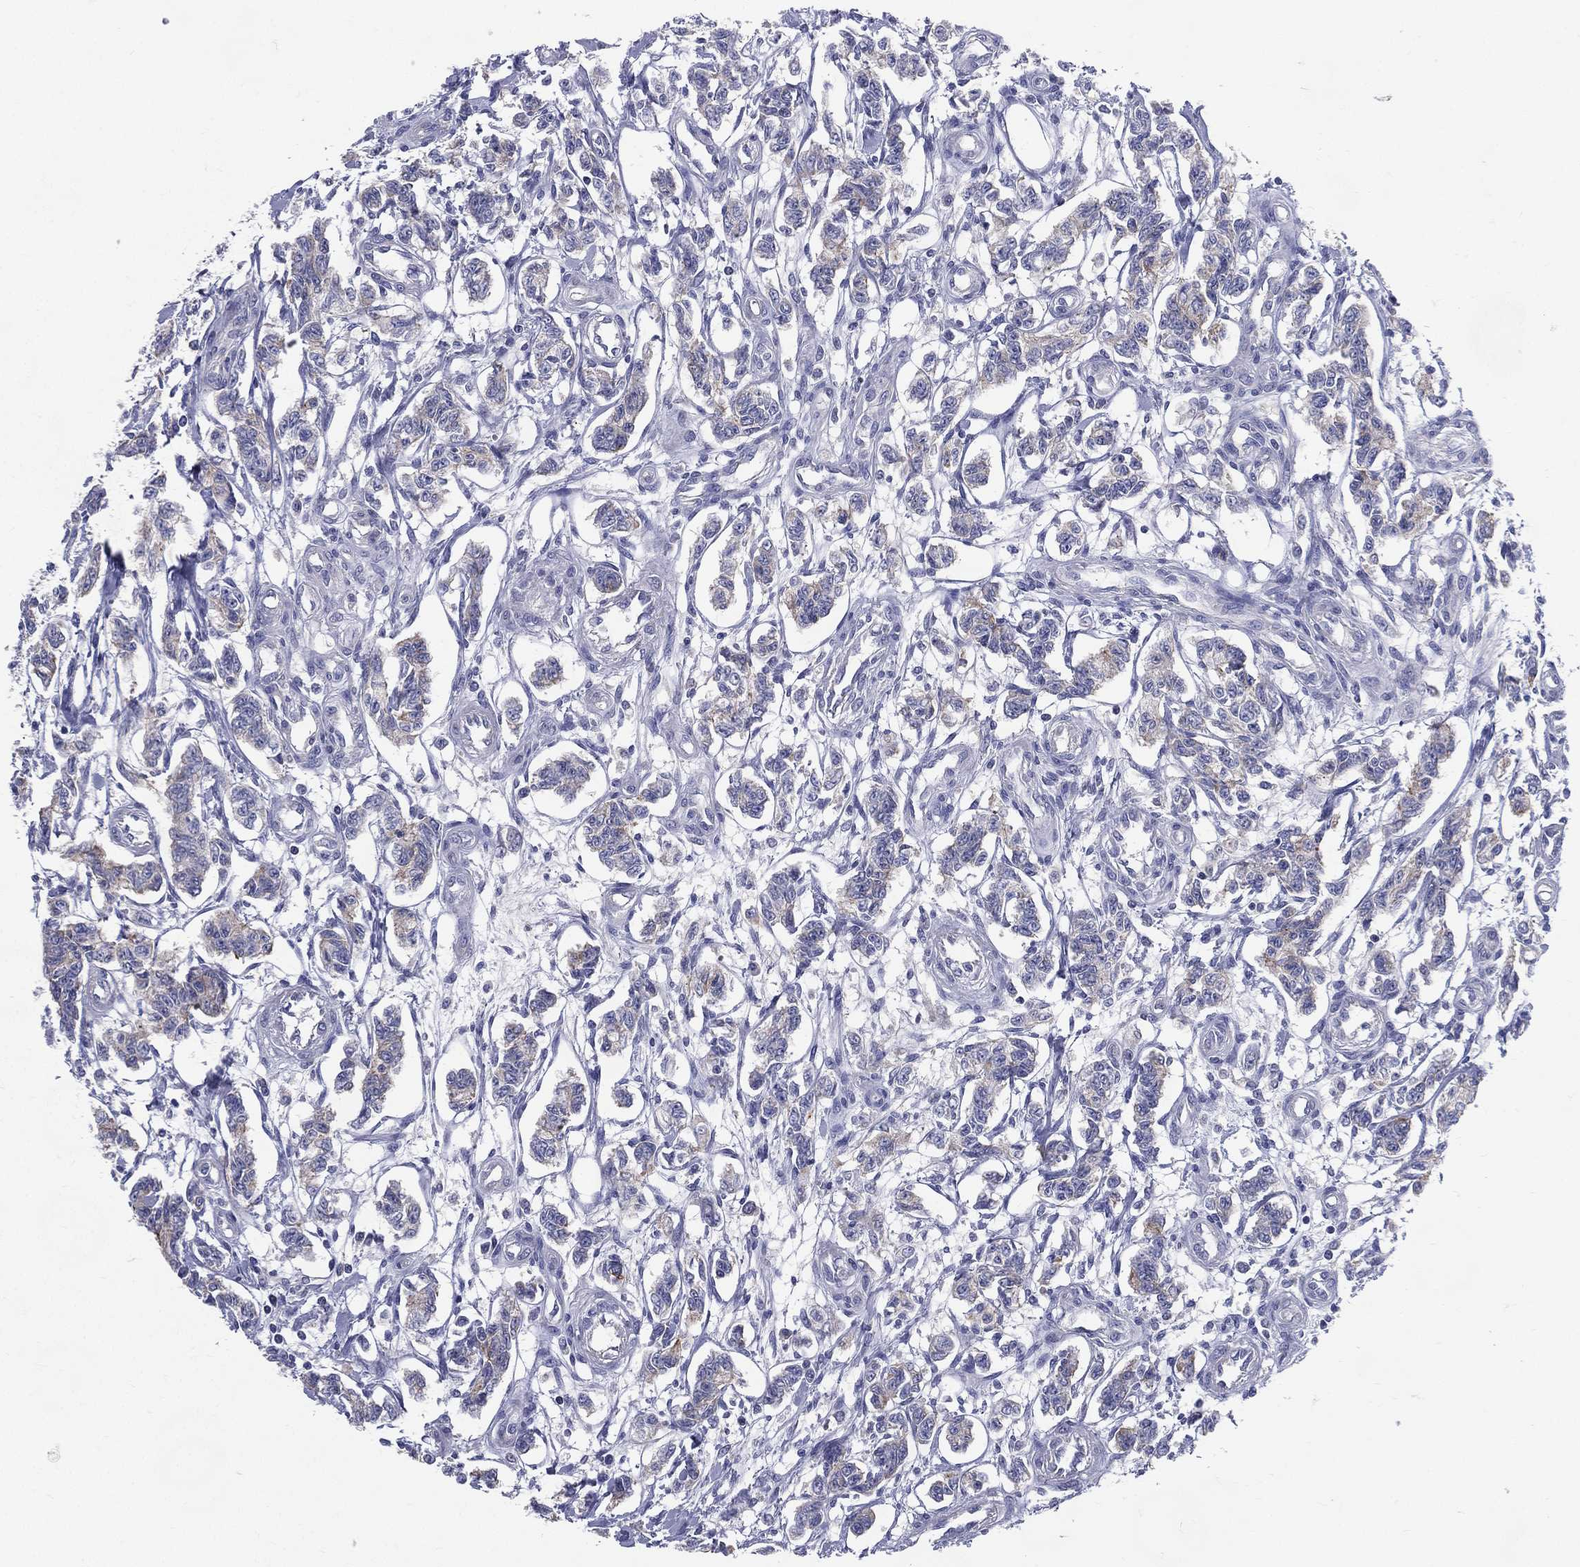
{"staining": {"intensity": "weak", "quantity": "<25%", "location": "cytoplasmic/membranous"}, "tissue": "carcinoid", "cell_type": "Tumor cells", "image_type": "cancer", "snomed": [{"axis": "morphology", "description": "Carcinoid, malignant, NOS"}, {"axis": "topography", "description": "Kidney"}], "caption": "DAB immunohistochemical staining of carcinoid demonstrates no significant expression in tumor cells.", "gene": "PWWP3A", "patient": {"sex": "female", "age": 41}}